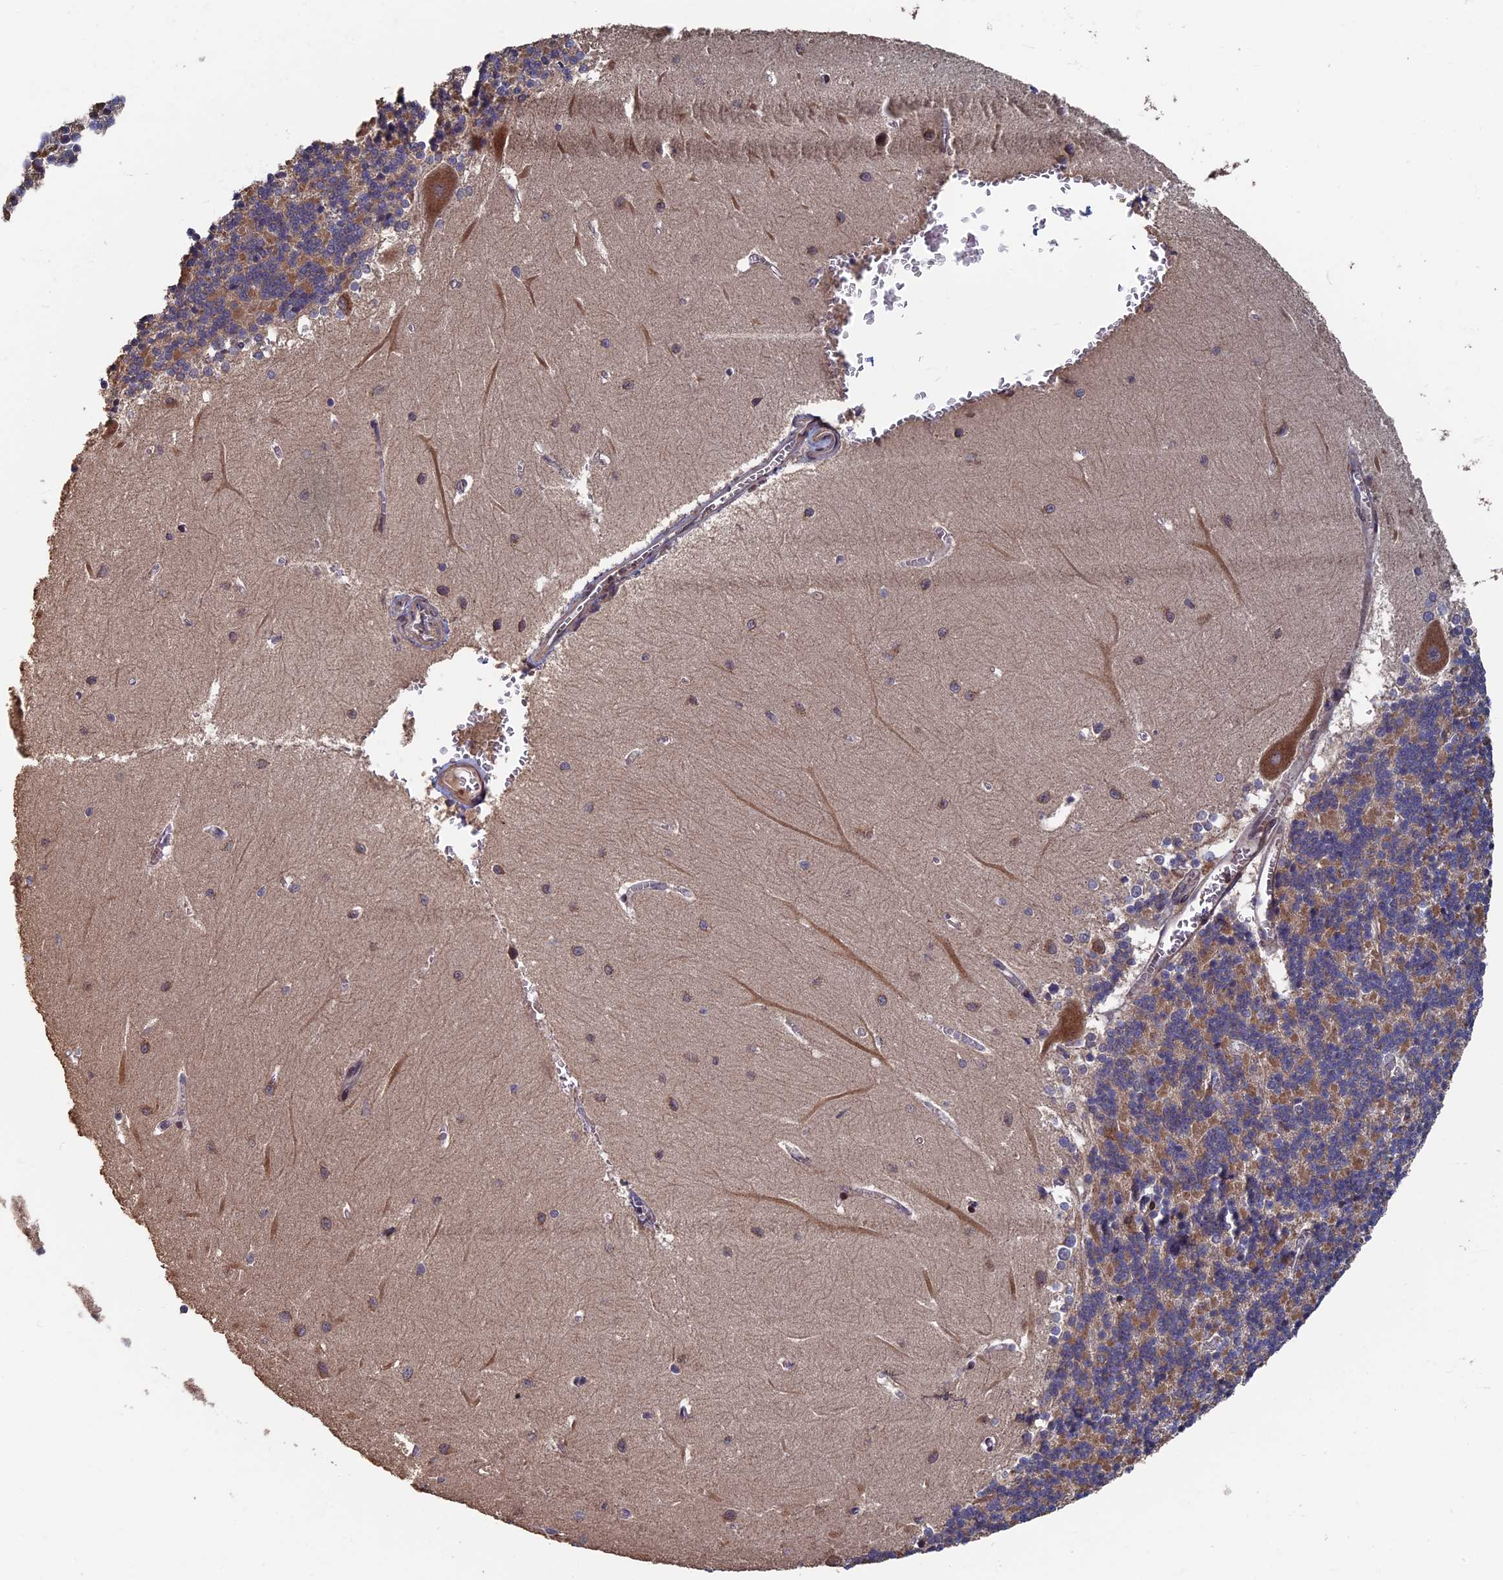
{"staining": {"intensity": "moderate", "quantity": "25%-75%", "location": "cytoplasmic/membranous"}, "tissue": "cerebellum", "cell_type": "Cells in granular layer", "image_type": "normal", "snomed": [{"axis": "morphology", "description": "Normal tissue, NOS"}, {"axis": "topography", "description": "Cerebellum"}], "caption": "Immunohistochemical staining of benign human cerebellum shows 25%-75% levels of moderate cytoplasmic/membranous protein expression in about 25%-75% of cells in granular layer.", "gene": "RASGRF1", "patient": {"sex": "male", "age": 37}}